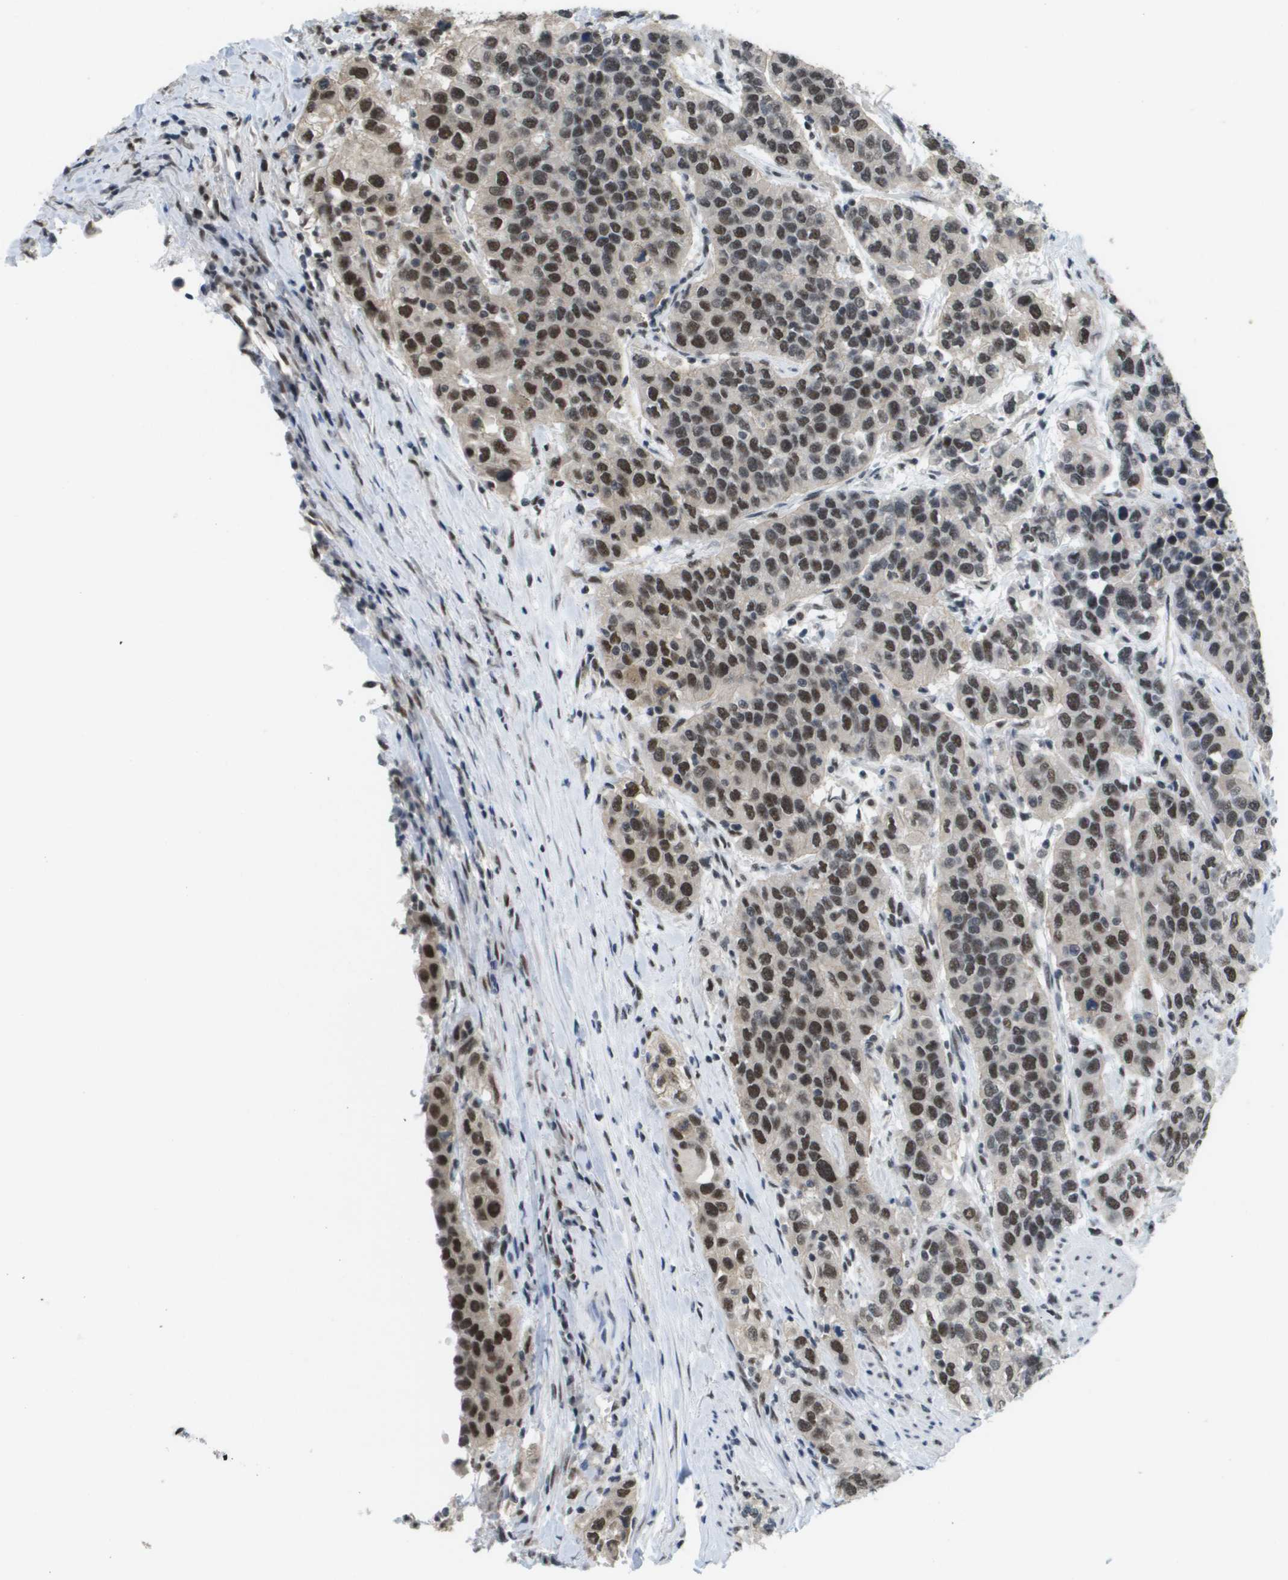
{"staining": {"intensity": "moderate", "quantity": ">75%", "location": "nuclear"}, "tissue": "urothelial cancer", "cell_type": "Tumor cells", "image_type": "cancer", "snomed": [{"axis": "morphology", "description": "Urothelial carcinoma, High grade"}, {"axis": "topography", "description": "Urinary bladder"}], "caption": "This image reveals immunohistochemistry staining of high-grade urothelial carcinoma, with medium moderate nuclear staining in approximately >75% of tumor cells.", "gene": "ISY1", "patient": {"sex": "female", "age": 80}}